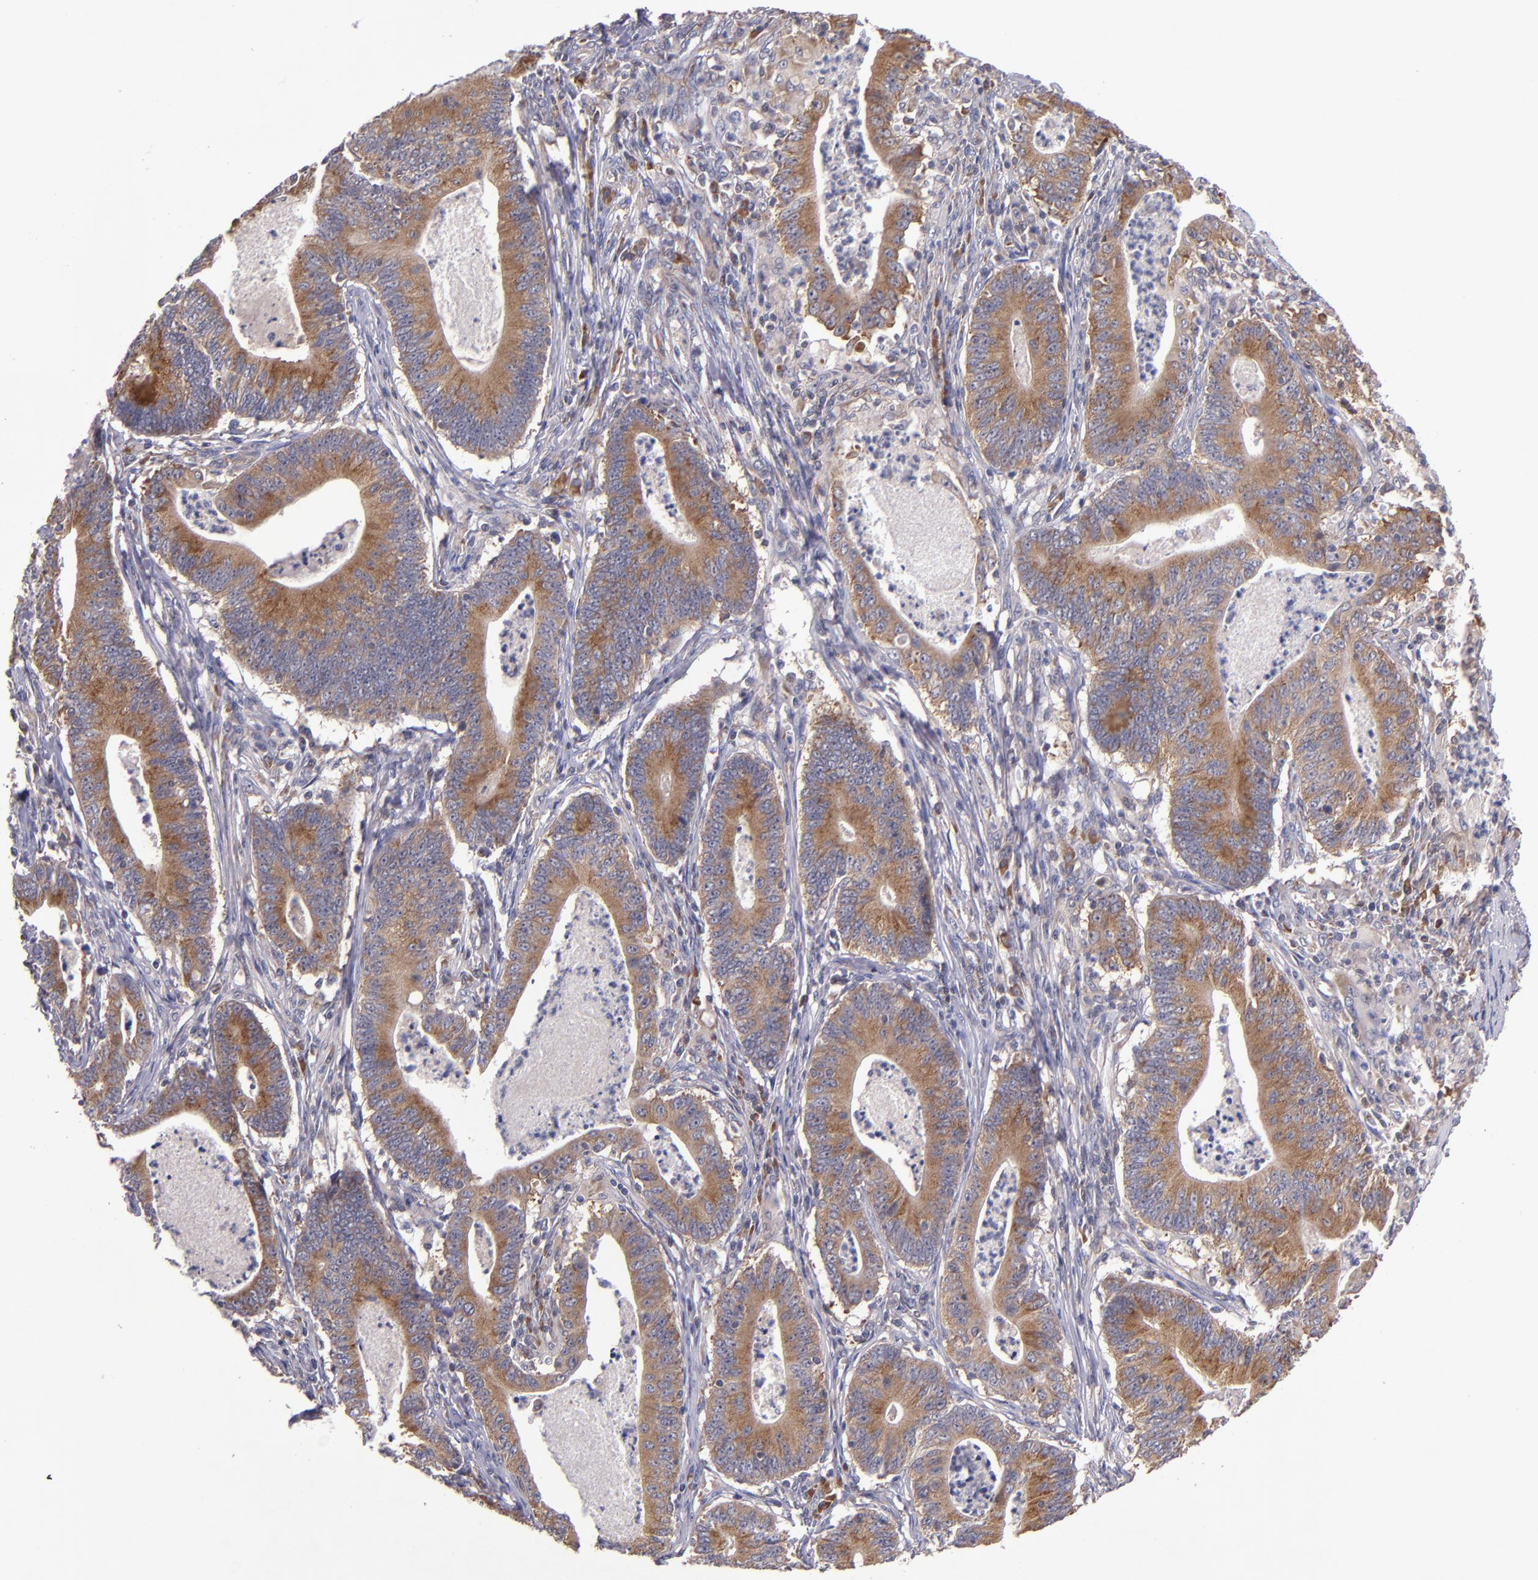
{"staining": {"intensity": "moderate", "quantity": ">75%", "location": "cytoplasmic/membranous"}, "tissue": "stomach cancer", "cell_type": "Tumor cells", "image_type": "cancer", "snomed": [{"axis": "morphology", "description": "Adenocarcinoma, NOS"}, {"axis": "topography", "description": "Stomach, lower"}], "caption": "Immunohistochemistry (DAB (3,3'-diaminobenzidine)) staining of stomach adenocarcinoma exhibits moderate cytoplasmic/membranous protein expression in about >75% of tumor cells. The staining is performed using DAB (3,3'-diaminobenzidine) brown chromogen to label protein expression. The nuclei are counter-stained blue using hematoxylin.", "gene": "EIF4ENIF1", "patient": {"sex": "female", "age": 86}}